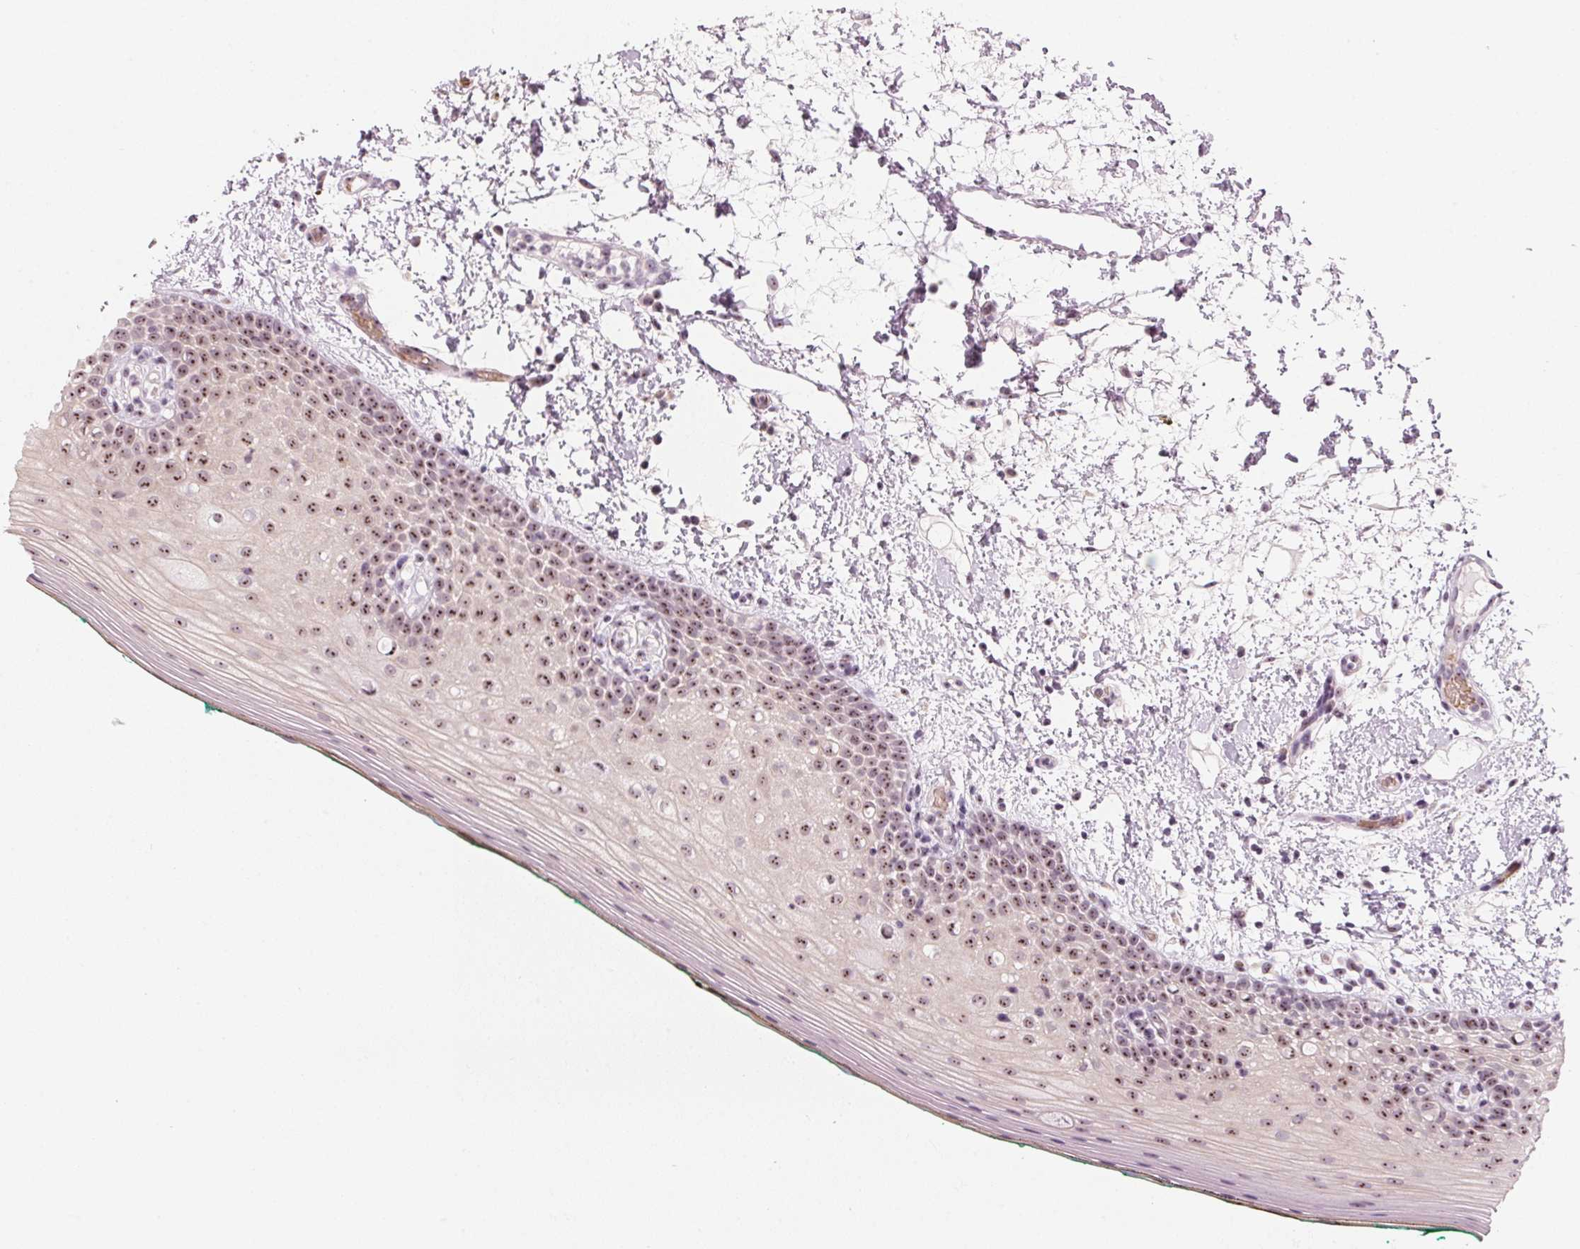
{"staining": {"intensity": "moderate", "quantity": "25%-75%", "location": "nuclear"}, "tissue": "oral mucosa", "cell_type": "Squamous epithelial cells", "image_type": "normal", "snomed": [{"axis": "morphology", "description": "Normal tissue, NOS"}, {"axis": "topography", "description": "Oral tissue"}], "caption": "A brown stain shows moderate nuclear expression of a protein in squamous epithelial cells of unremarkable oral mucosa.", "gene": "DNTTIP2", "patient": {"sex": "female", "age": 83}}